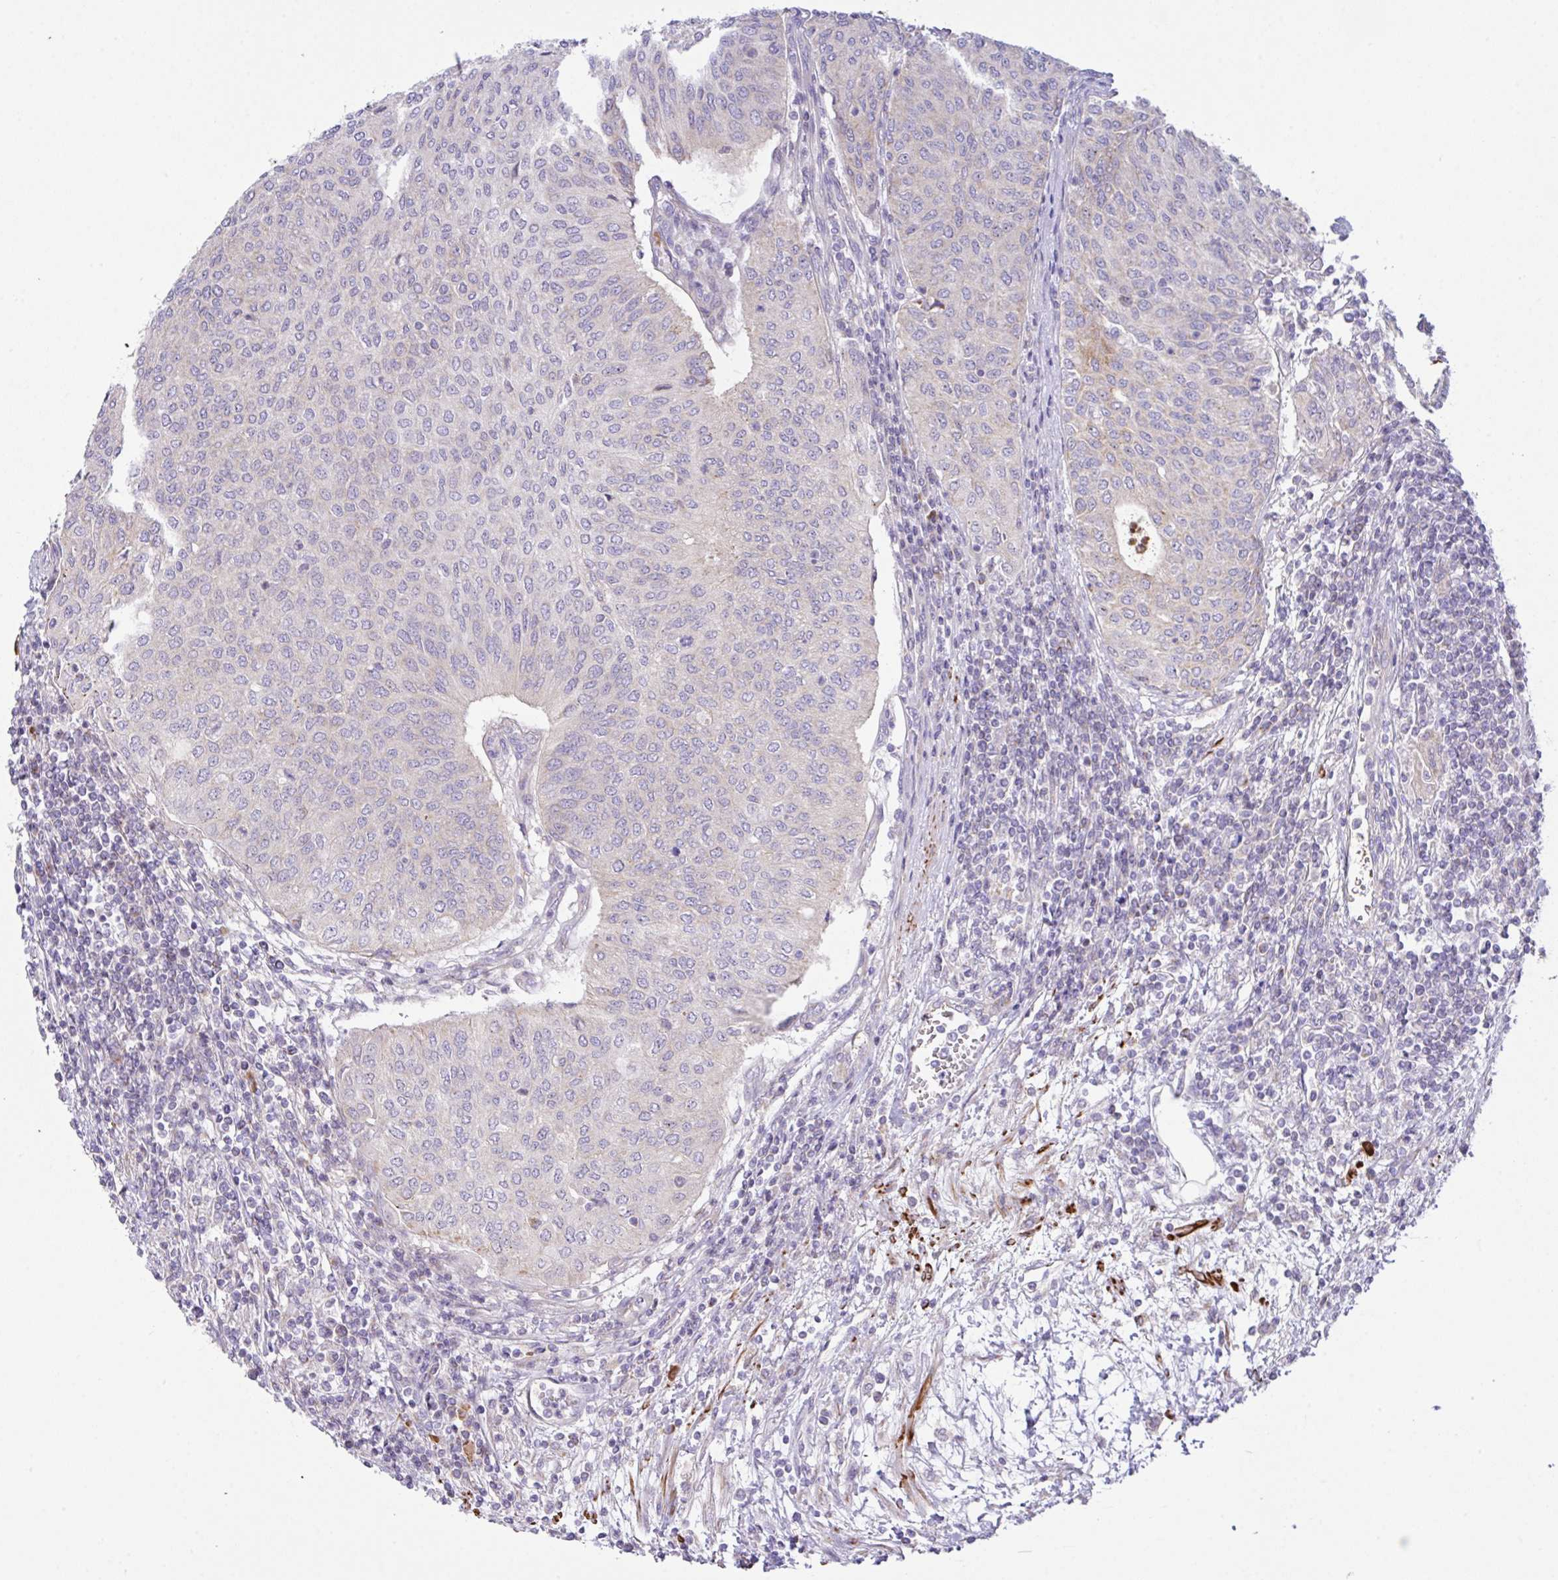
{"staining": {"intensity": "moderate", "quantity": "<25%", "location": "cytoplasmic/membranous"}, "tissue": "urothelial cancer", "cell_type": "Tumor cells", "image_type": "cancer", "snomed": [{"axis": "morphology", "description": "Urothelial carcinoma, High grade"}, {"axis": "topography", "description": "Urinary bladder"}], "caption": "Immunohistochemistry (IHC) staining of urothelial carcinoma (high-grade), which displays low levels of moderate cytoplasmic/membranous staining in approximately <25% of tumor cells indicating moderate cytoplasmic/membranous protein positivity. The staining was performed using DAB (3,3'-diaminobenzidine) (brown) for protein detection and nuclei were counterstained in hematoxylin (blue).", "gene": "CHDH", "patient": {"sex": "female", "age": 79}}